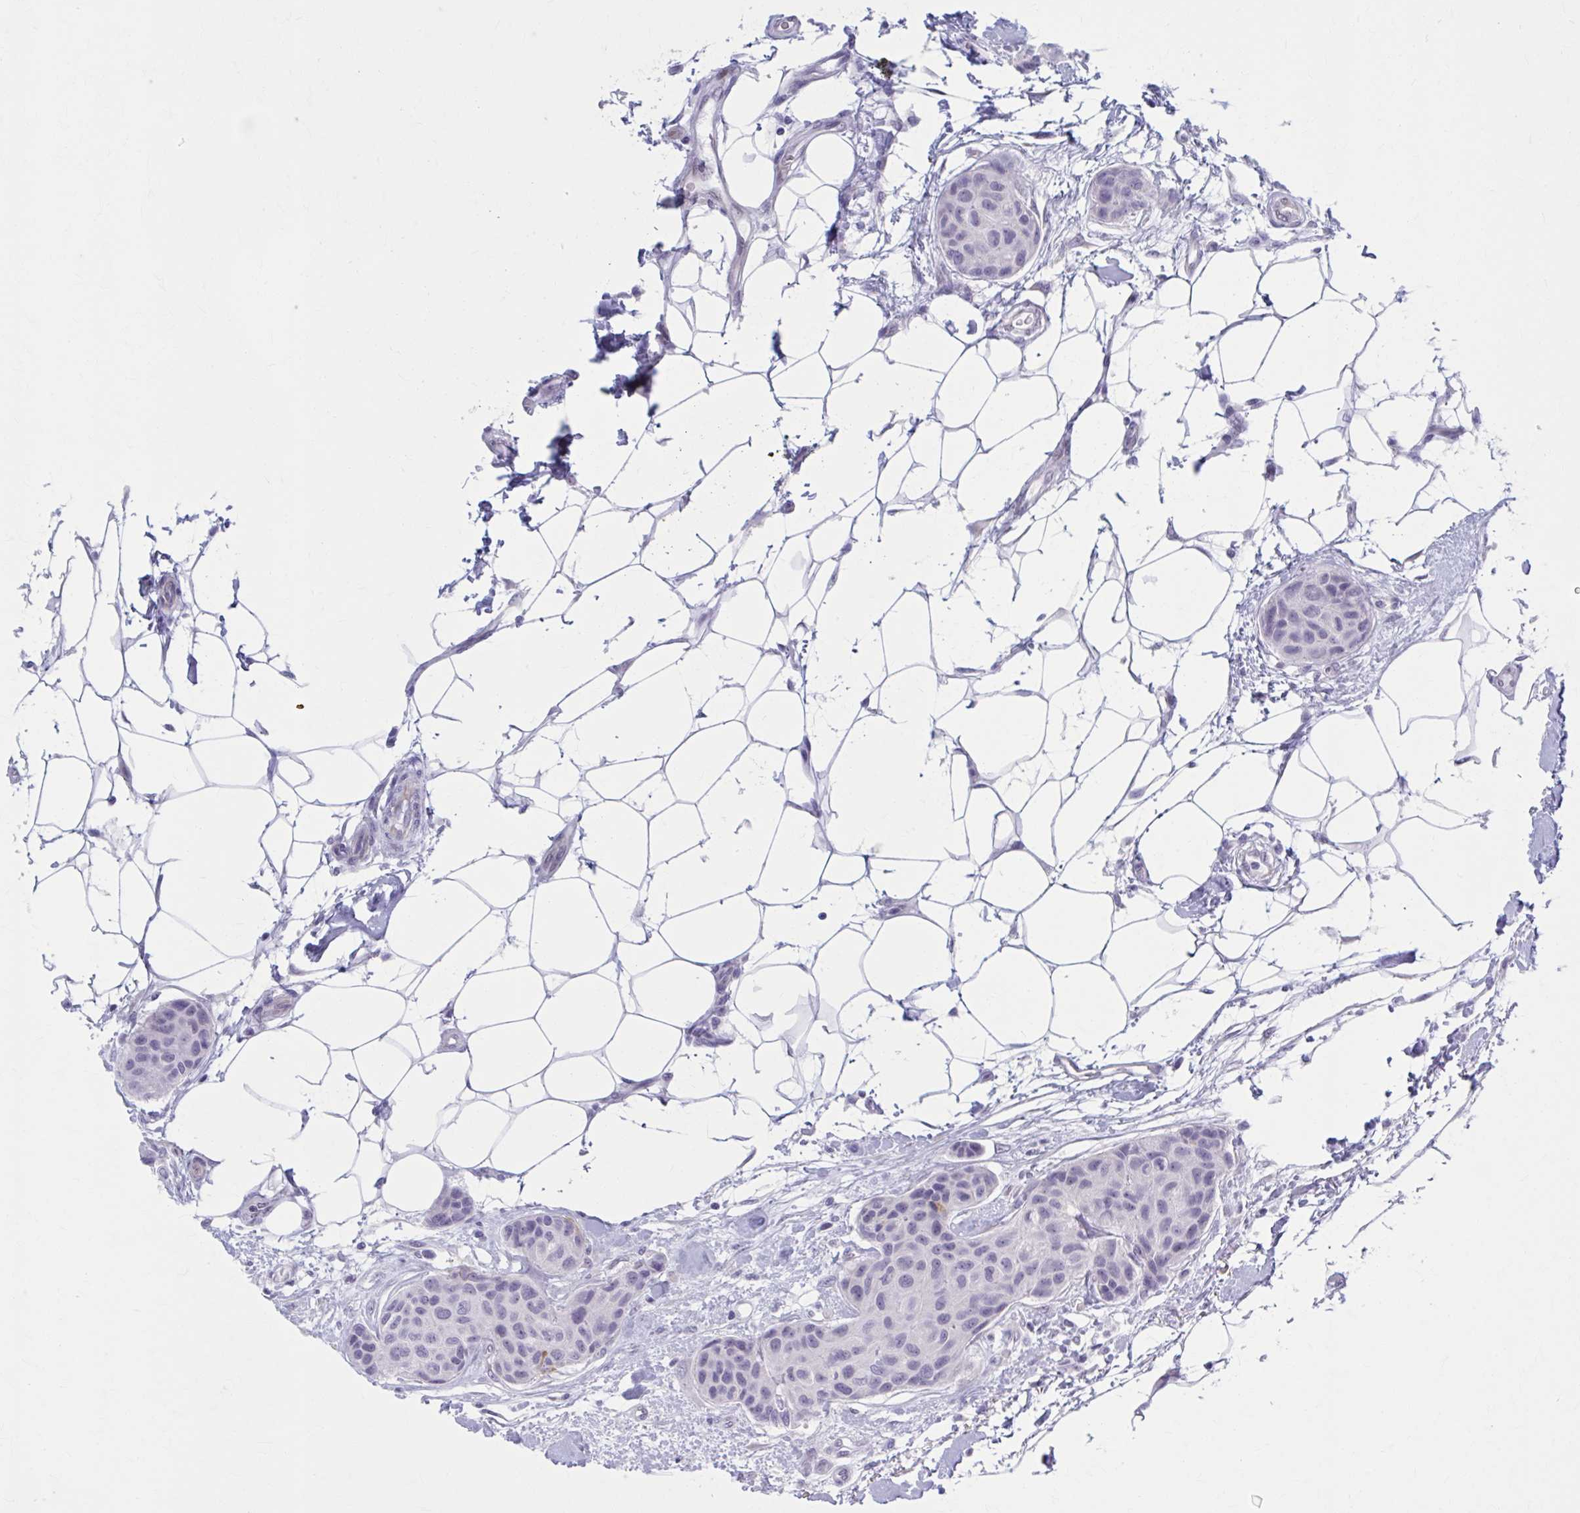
{"staining": {"intensity": "negative", "quantity": "none", "location": "none"}, "tissue": "breast cancer", "cell_type": "Tumor cells", "image_type": "cancer", "snomed": [{"axis": "morphology", "description": "Duct carcinoma"}, {"axis": "topography", "description": "Breast"}, {"axis": "topography", "description": "Lymph node"}], "caption": "Immunohistochemical staining of human invasive ductal carcinoma (breast) shows no significant expression in tumor cells. The staining is performed using DAB brown chromogen with nuclei counter-stained in using hematoxylin.", "gene": "CCDC105", "patient": {"sex": "female", "age": 80}}